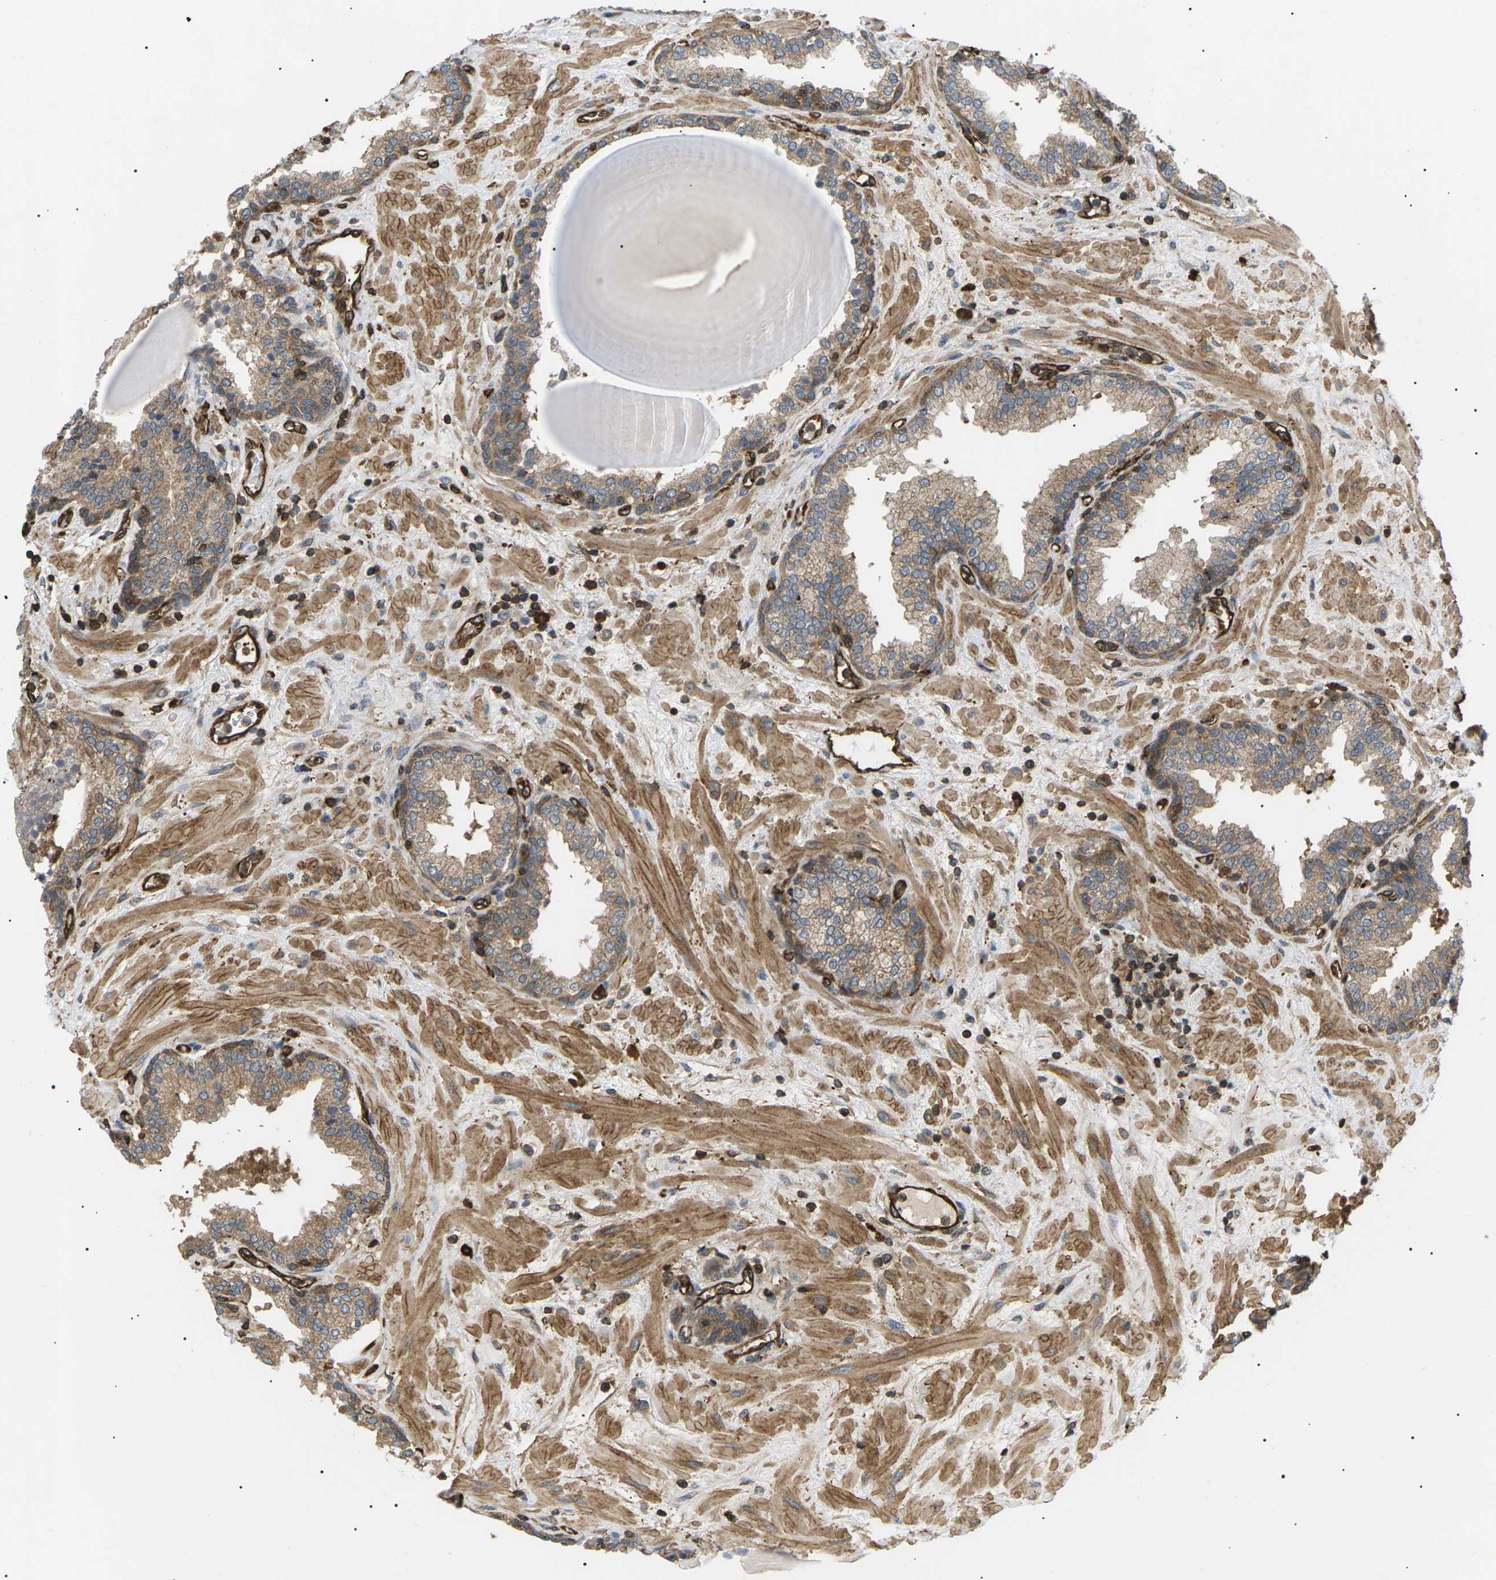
{"staining": {"intensity": "moderate", "quantity": ">75%", "location": "cytoplasmic/membranous"}, "tissue": "prostate", "cell_type": "Glandular cells", "image_type": "normal", "snomed": [{"axis": "morphology", "description": "Normal tissue, NOS"}, {"axis": "topography", "description": "Prostate"}], "caption": "Moderate cytoplasmic/membranous protein positivity is seen in about >75% of glandular cells in prostate.", "gene": "TMTC4", "patient": {"sex": "male", "age": 51}}